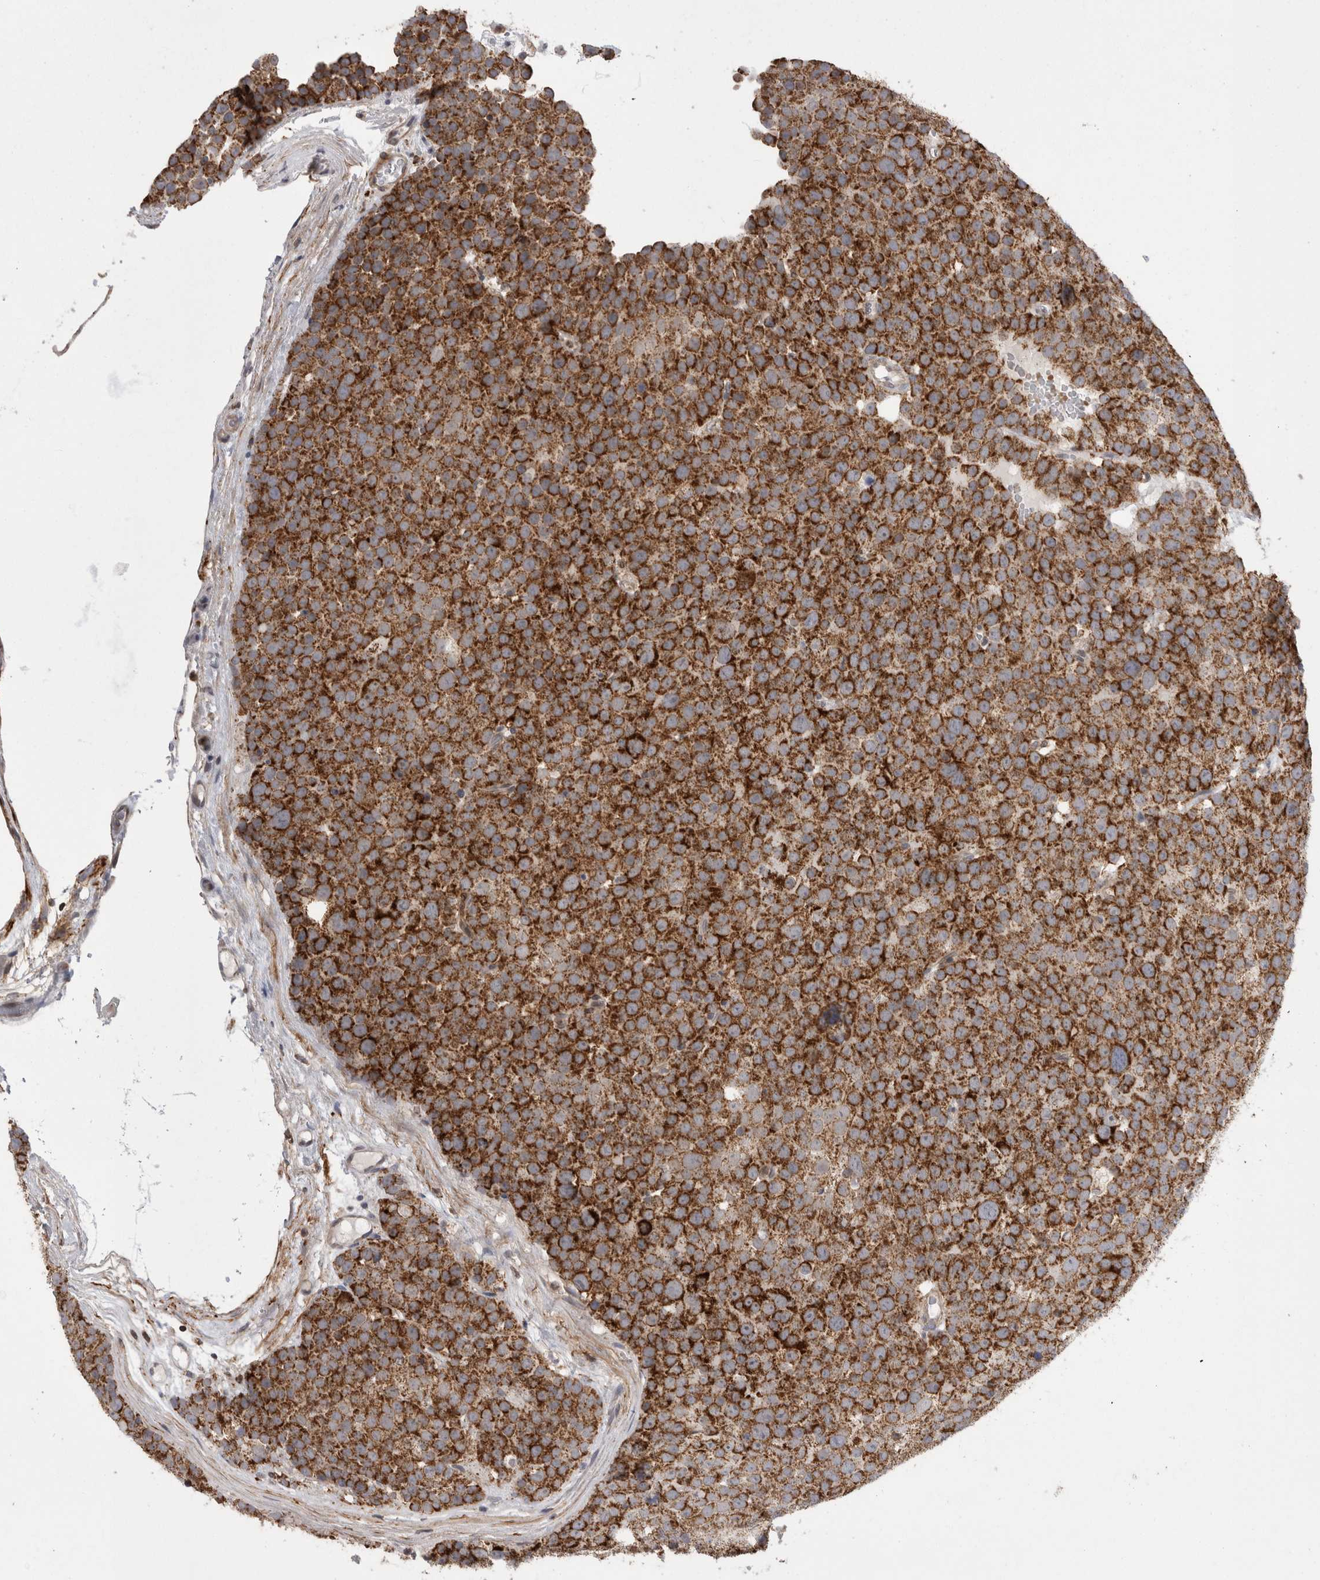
{"staining": {"intensity": "strong", "quantity": ">75%", "location": "cytoplasmic/membranous"}, "tissue": "testis cancer", "cell_type": "Tumor cells", "image_type": "cancer", "snomed": [{"axis": "morphology", "description": "Seminoma, NOS"}, {"axis": "topography", "description": "Testis"}], "caption": "Approximately >75% of tumor cells in testis seminoma display strong cytoplasmic/membranous protein positivity as visualized by brown immunohistochemical staining.", "gene": "DARS2", "patient": {"sex": "male", "age": 71}}